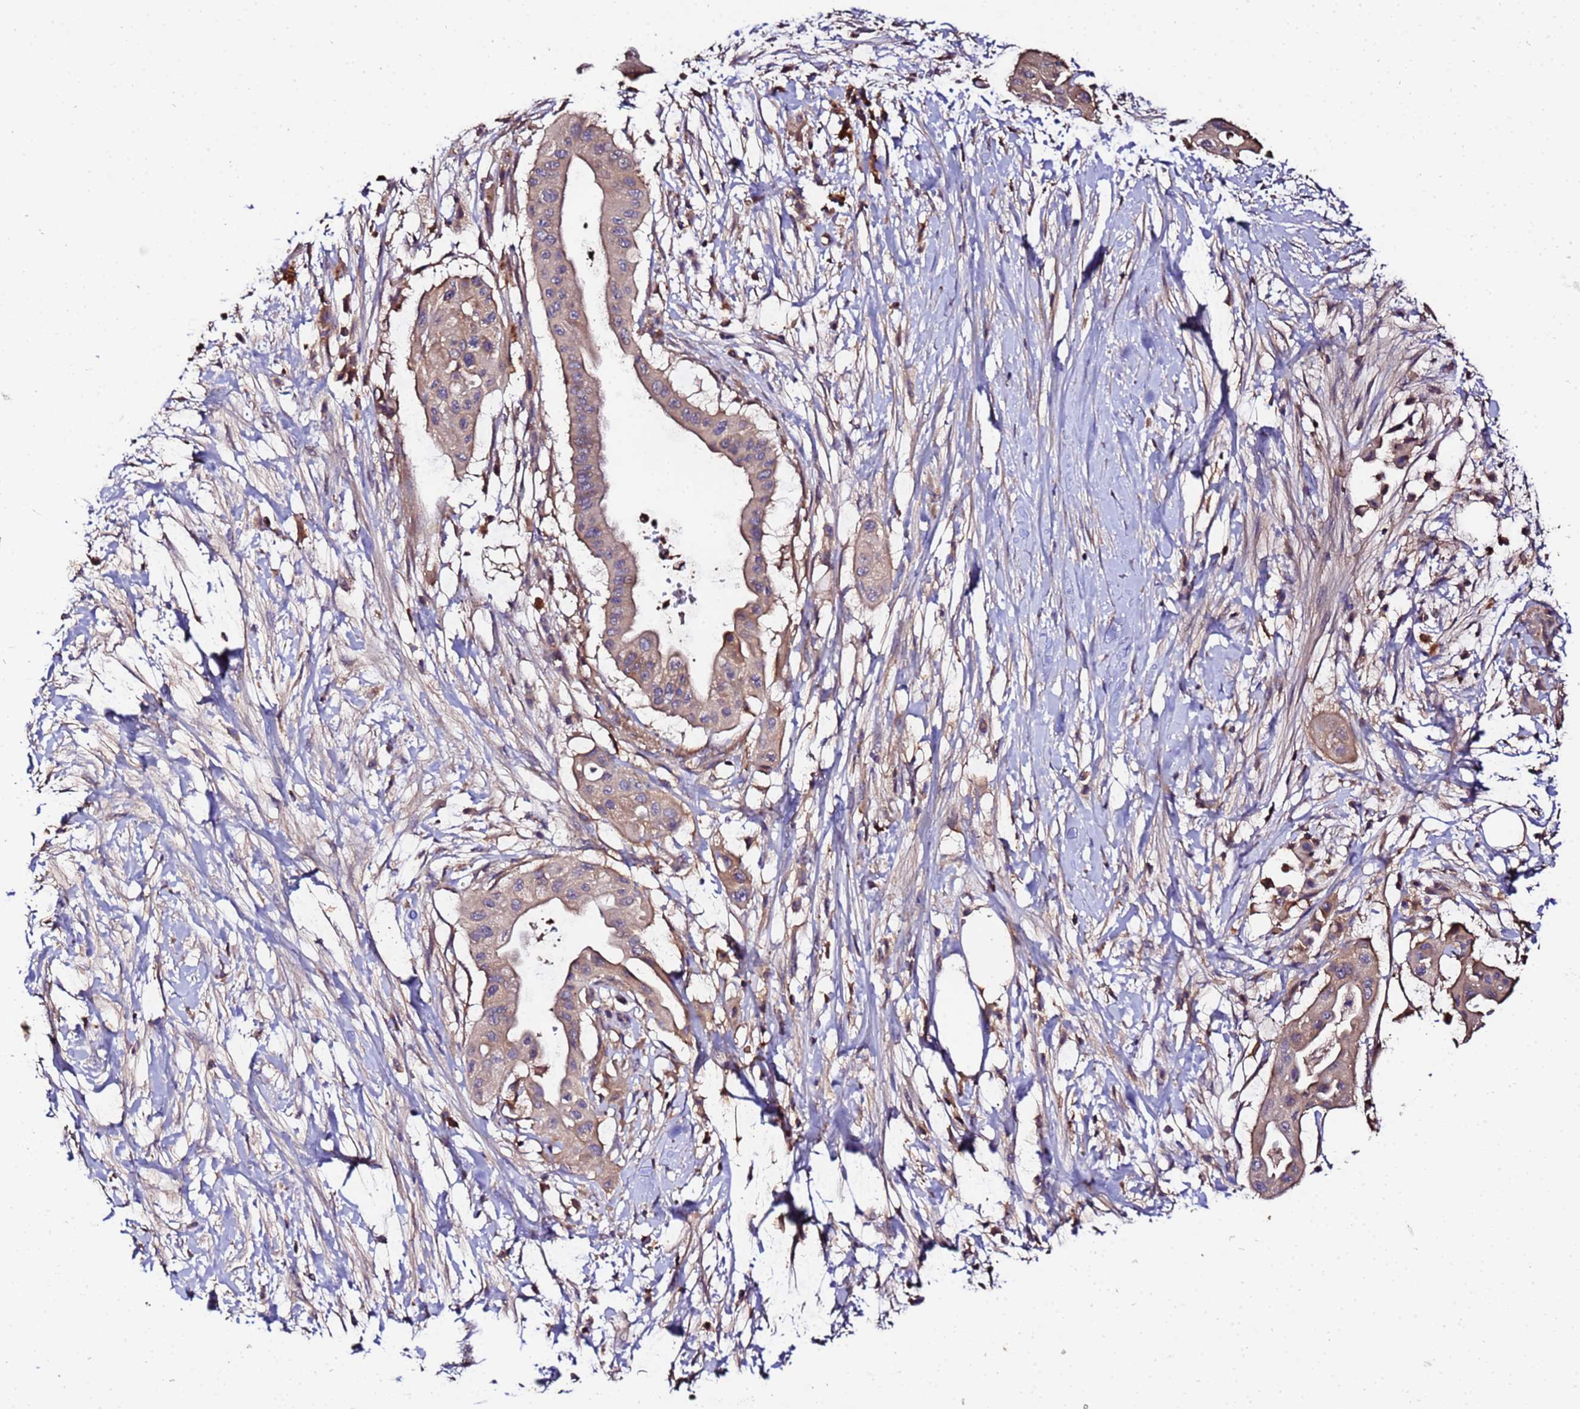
{"staining": {"intensity": "weak", "quantity": "25%-75%", "location": "cytoplasmic/membranous"}, "tissue": "pancreatic cancer", "cell_type": "Tumor cells", "image_type": "cancer", "snomed": [{"axis": "morphology", "description": "Adenocarcinoma, NOS"}, {"axis": "topography", "description": "Pancreas"}], "caption": "IHC micrograph of neoplastic tissue: human pancreatic cancer (adenocarcinoma) stained using immunohistochemistry (IHC) shows low levels of weak protein expression localized specifically in the cytoplasmic/membranous of tumor cells, appearing as a cytoplasmic/membranous brown color.", "gene": "MTERF1", "patient": {"sex": "male", "age": 68}}